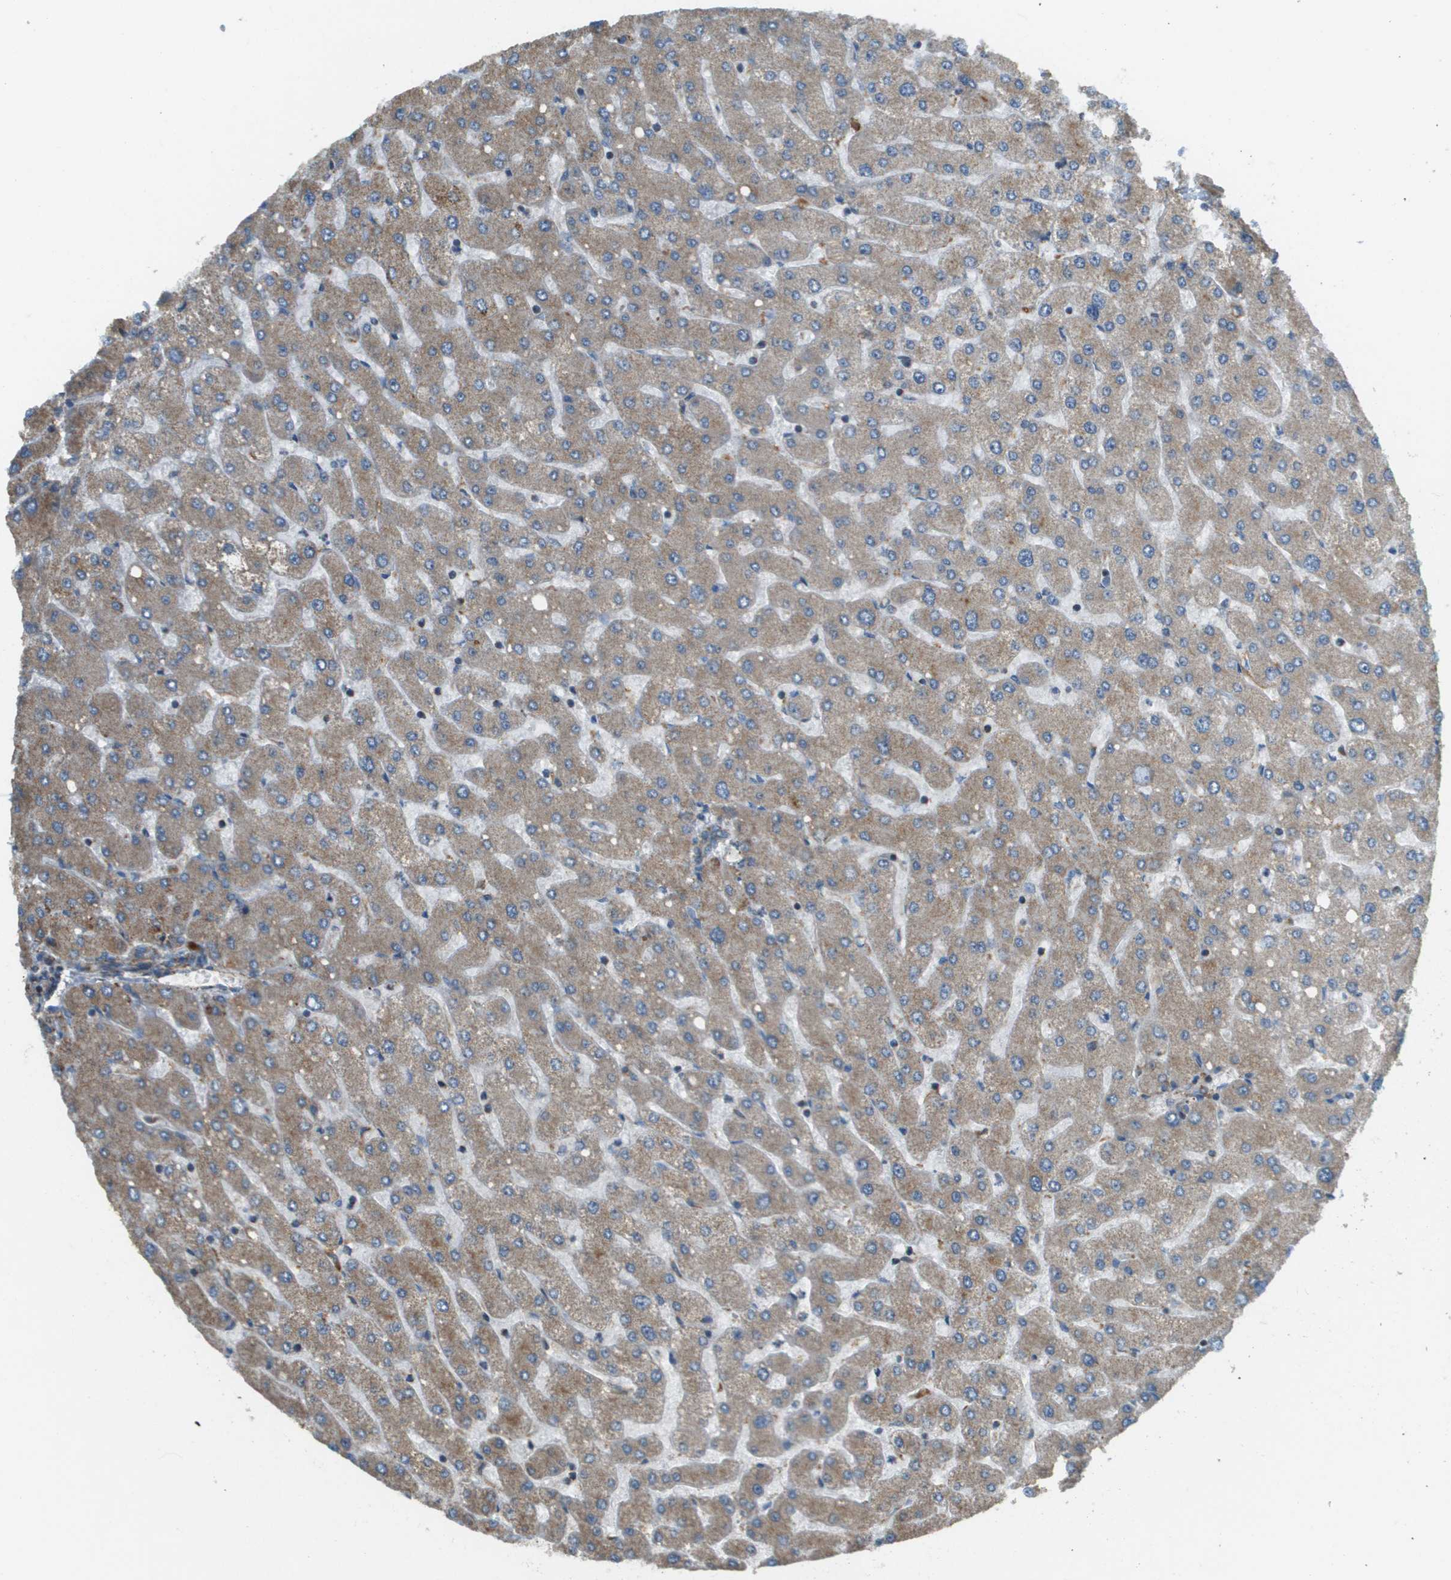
{"staining": {"intensity": "moderate", "quantity": ">75%", "location": "cytoplasmic/membranous"}, "tissue": "liver", "cell_type": "Cholangiocytes", "image_type": "normal", "snomed": [{"axis": "morphology", "description": "Normal tissue, NOS"}, {"axis": "topography", "description": "Liver"}], "caption": "Liver stained with a brown dye exhibits moderate cytoplasmic/membranous positive expression in about >75% of cholangiocytes.", "gene": "NRK", "patient": {"sex": "male", "age": 55}}